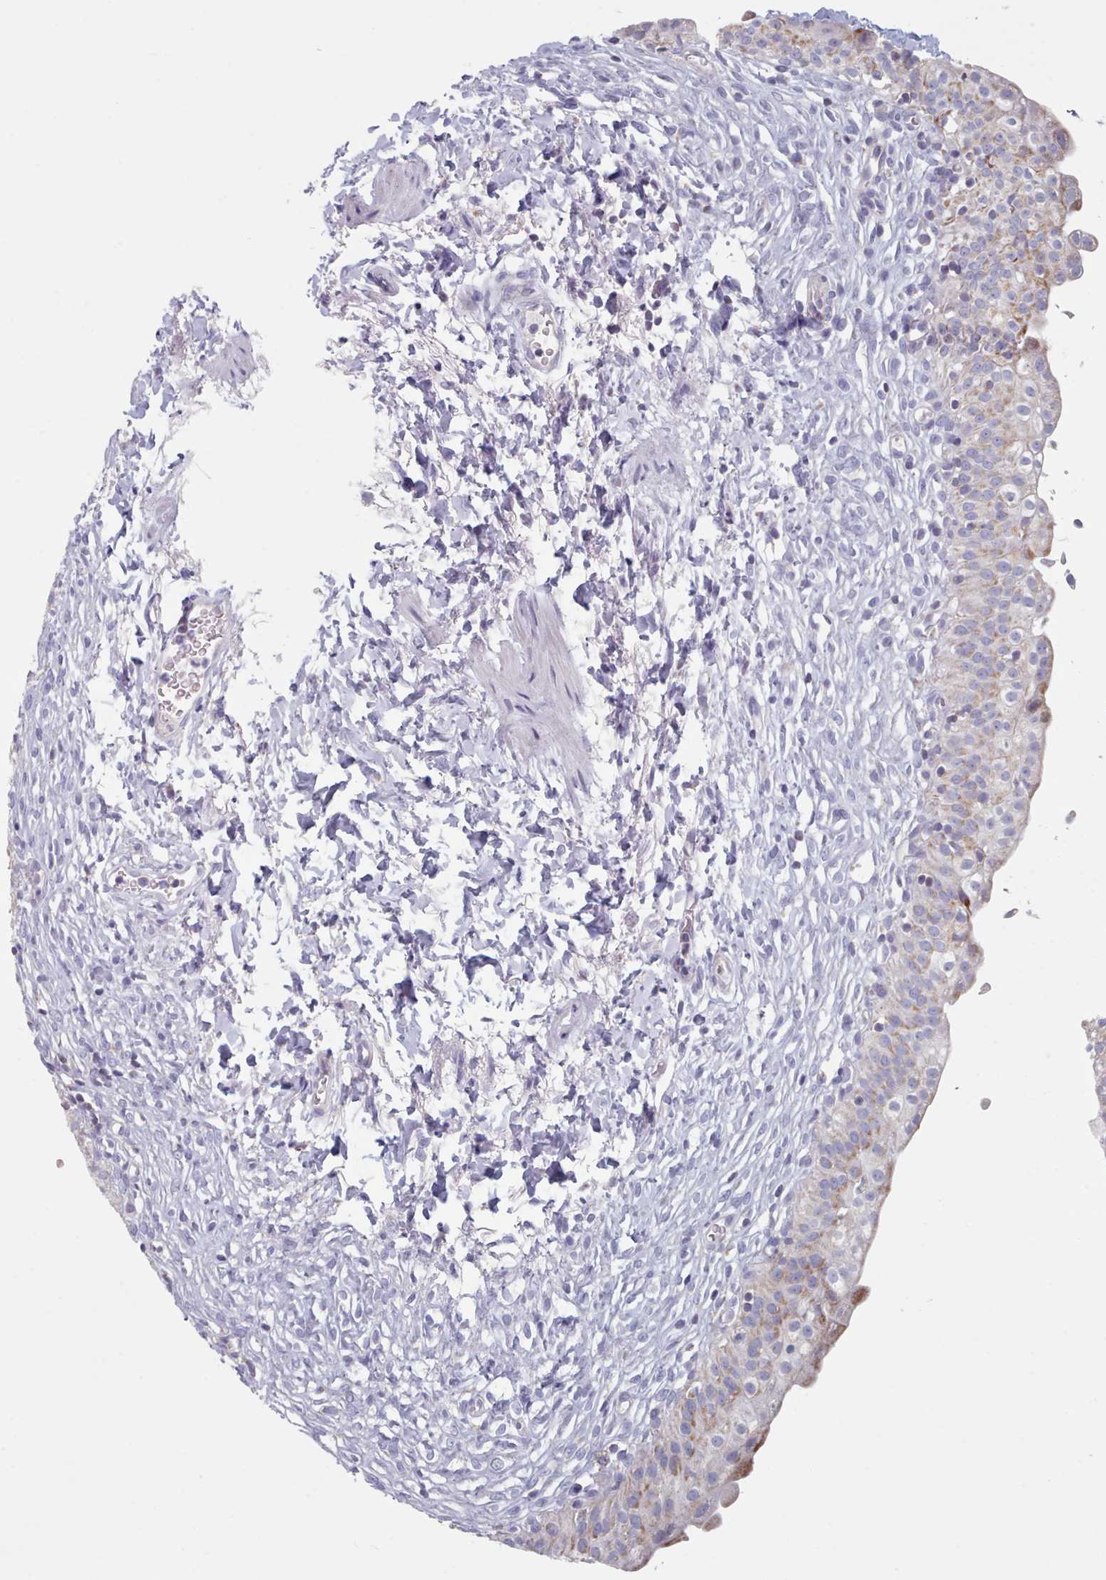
{"staining": {"intensity": "weak", "quantity": "<25%", "location": "cytoplasmic/membranous"}, "tissue": "urinary bladder", "cell_type": "Urothelial cells", "image_type": "normal", "snomed": [{"axis": "morphology", "description": "Normal tissue, NOS"}, {"axis": "topography", "description": "Urinary bladder"}], "caption": "Human urinary bladder stained for a protein using immunohistochemistry (IHC) reveals no expression in urothelial cells.", "gene": "FAM170B", "patient": {"sex": "male", "age": 55}}